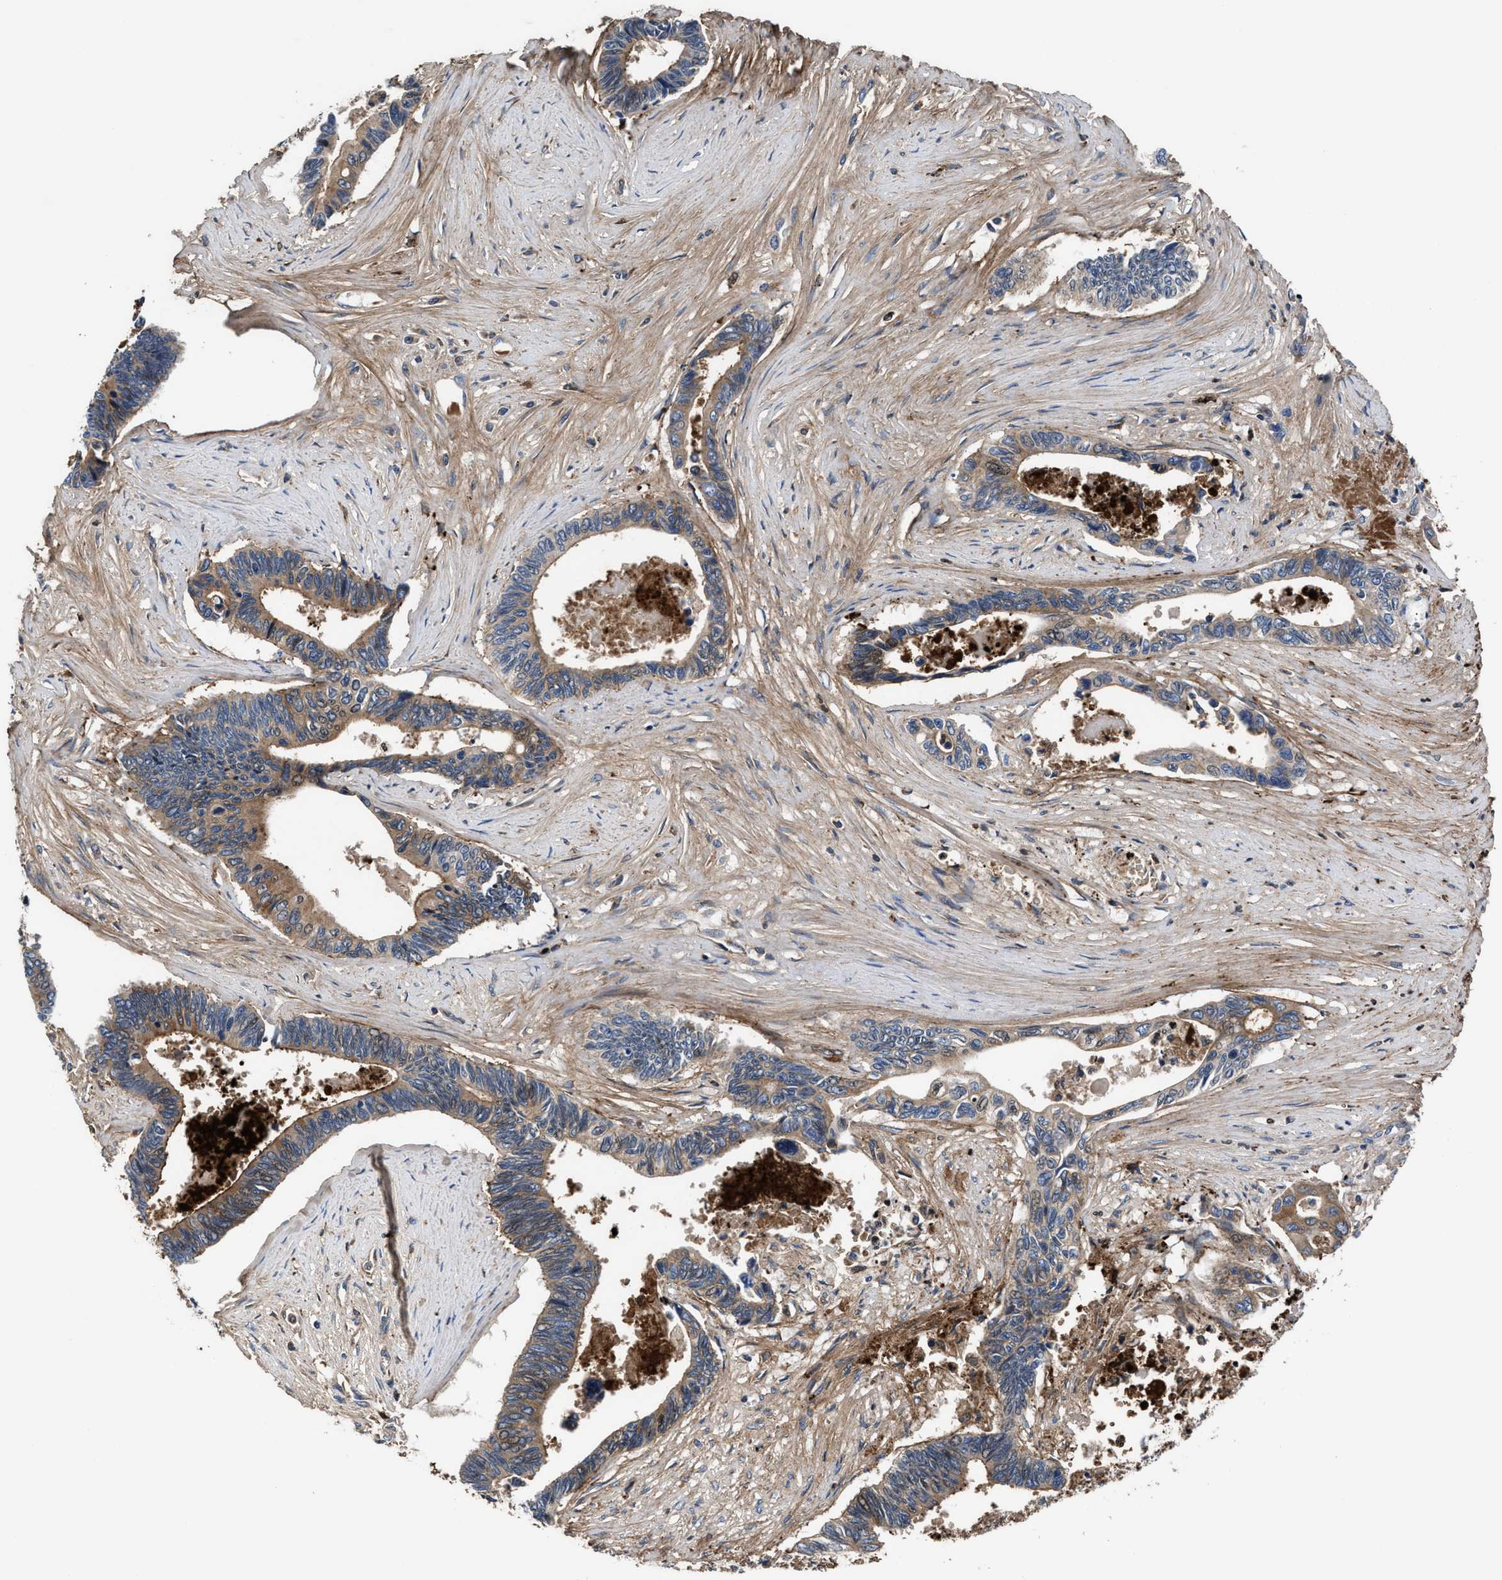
{"staining": {"intensity": "moderate", "quantity": ">75%", "location": "cytoplasmic/membranous"}, "tissue": "pancreatic cancer", "cell_type": "Tumor cells", "image_type": "cancer", "snomed": [{"axis": "morphology", "description": "Adenocarcinoma, NOS"}, {"axis": "topography", "description": "Pancreas"}], "caption": "An immunohistochemistry (IHC) photomicrograph of neoplastic tissue is shown. Protein staining in brown labels moderate cytoplasmic/membranous positivity in pancreatic cancer within tumor cells.", "gene": "PRR15L", "patient": {"sex": "female", "age": 70}}